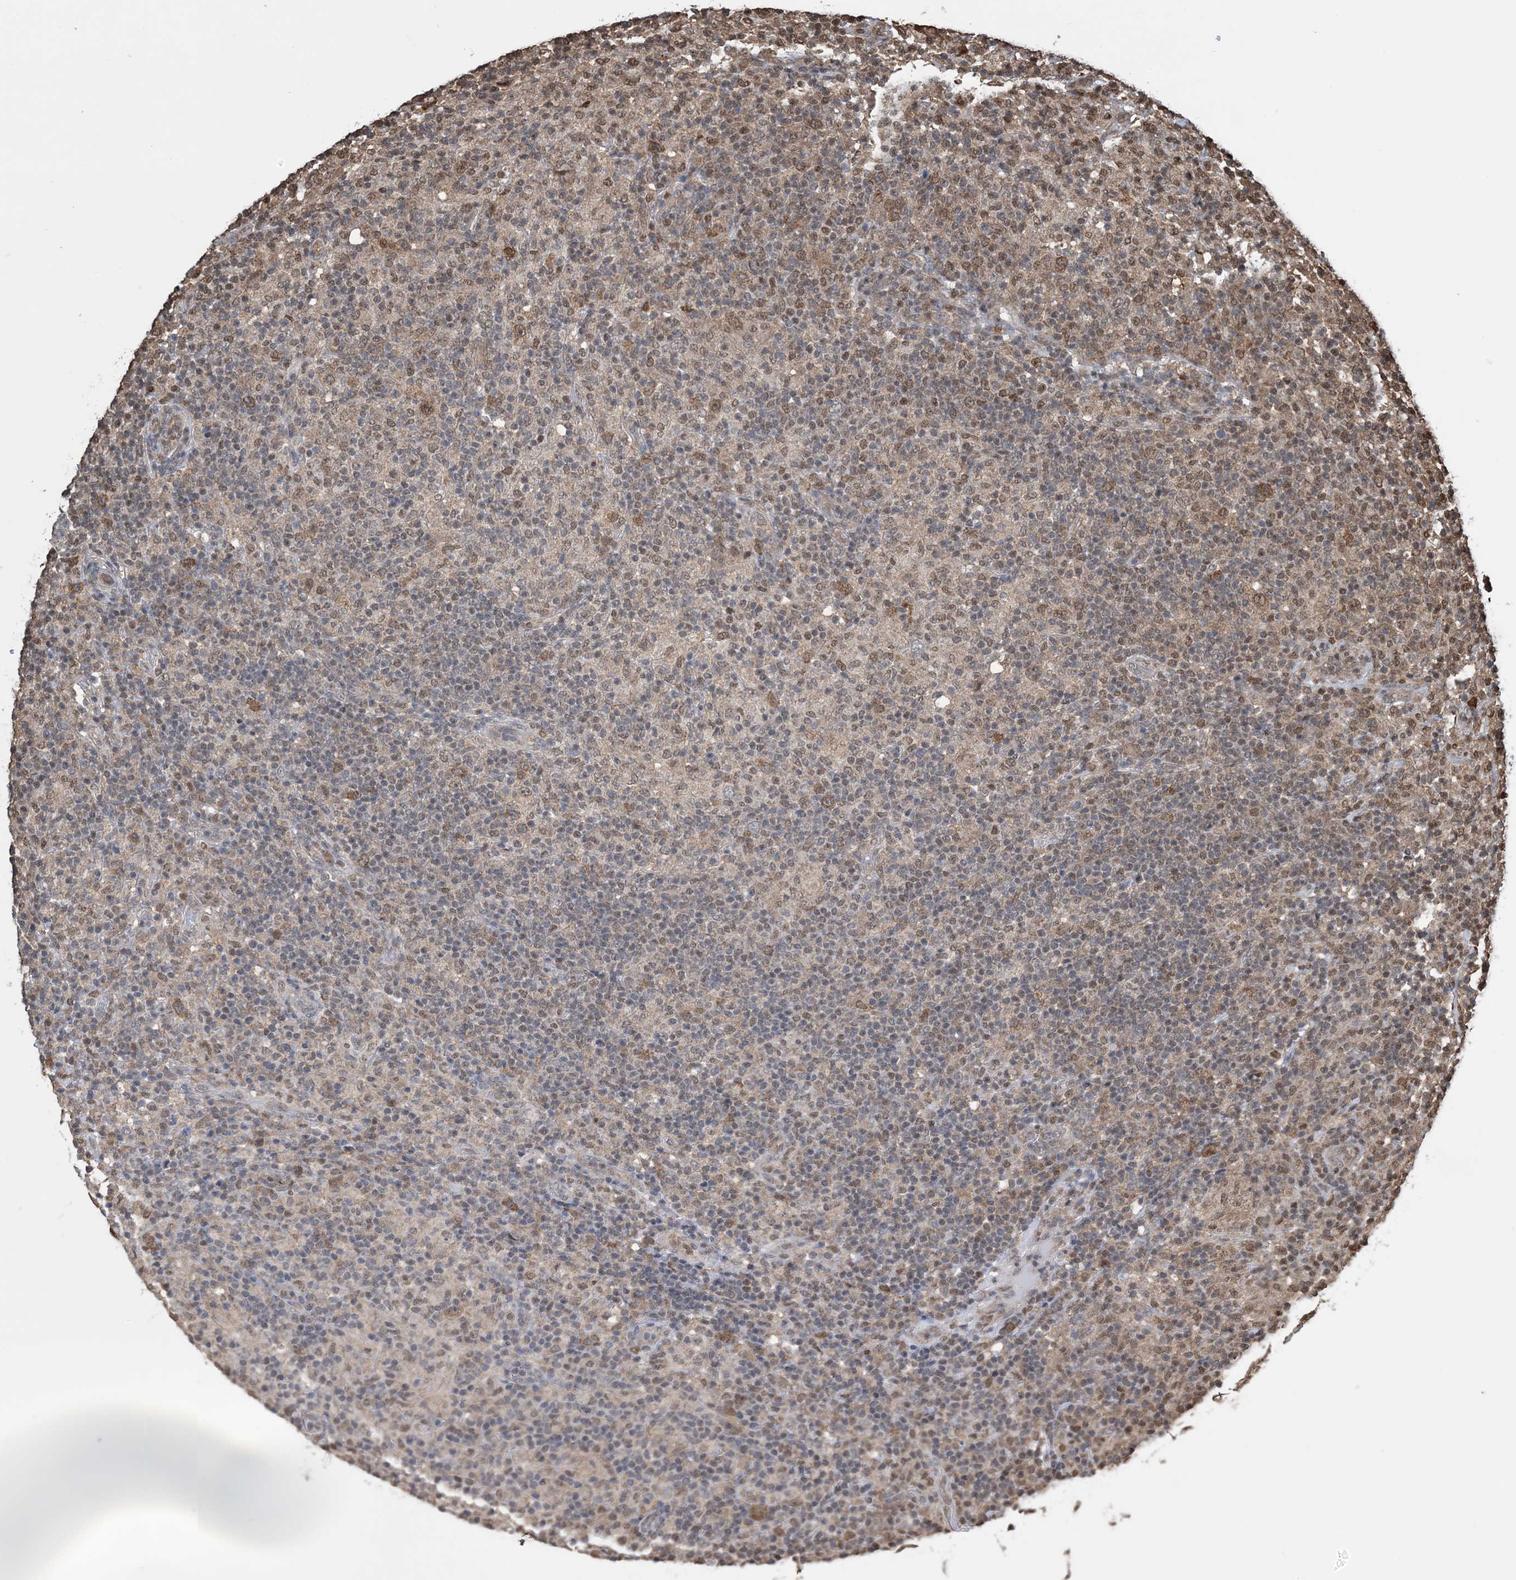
{"staining": {"intensity": "moderate", "quantity": ">75%", "location": "cytoplasmic/membranous,nuclear"}, "tissue": "lymphoma", "cell_type": "Tumor cells", "image_type": "cancer", "snomed": [{"axis": "morphology", "description": "Hodgkin's disease, NOS"}, {"axis": "topography", "description": "Lymph node"}], "caption": "High-magnification brightfield microscopy of lymphoma stained with DAB (3,3'-diaminobenzidine) (brown) and counterstained with hematoxylin (blue). tumor cells exhibit moderate cytoplasmic/membranous and nuclear expression is appreciated in about>75% of cells. Using DAB (3,3'-diaminobenzidine) (brown) and hematoxylin (blue) stains, captured at high magnification using brightfield microscopy.", "gene": "HSPA1A", "patient": {"sex": "male", "age": 70}}